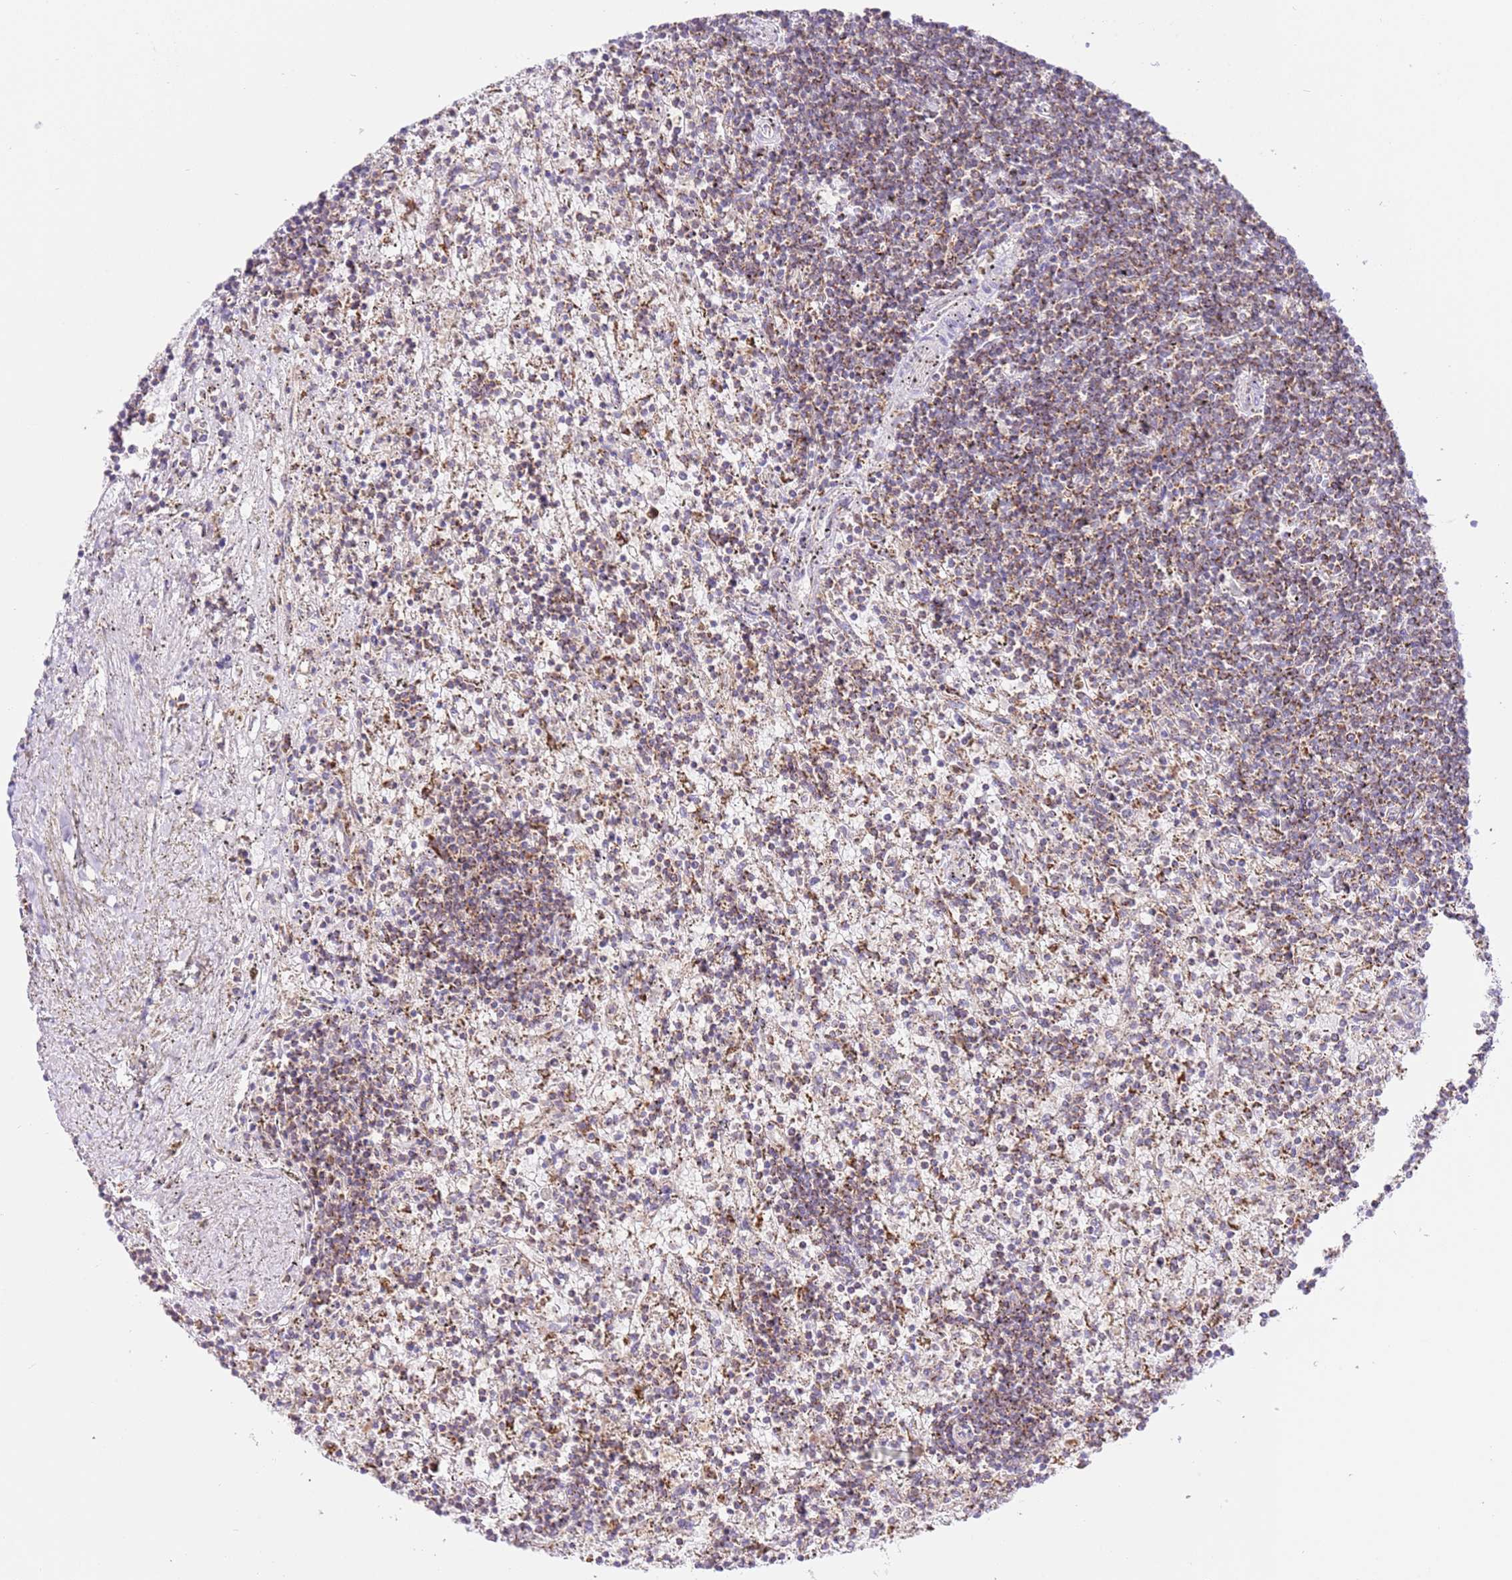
{"staining": {"intensity": "moderate", "quantity": ">75%", "location": "cytoplasmic/membranous"}, "tissue": "lymphoma", "cell_type": "Tumor cells", "image_type": "cancer", "snomed": [{"axis": "morphology", "description": "Malignant lymphoma, non-Hodgkin's type, Low grade"}, {"axis": "topography", "description": "Spleen"}], "caption": "Human malignant lymphoma, non-Hodgkin's type (low-grade) stained for a protein (brown) displays moderate cytoplasmic/membranous positive expression in about >75% of tumor cells.", "gene": "ZBTB39", "patient": {"sex": "male", "age": 76}}